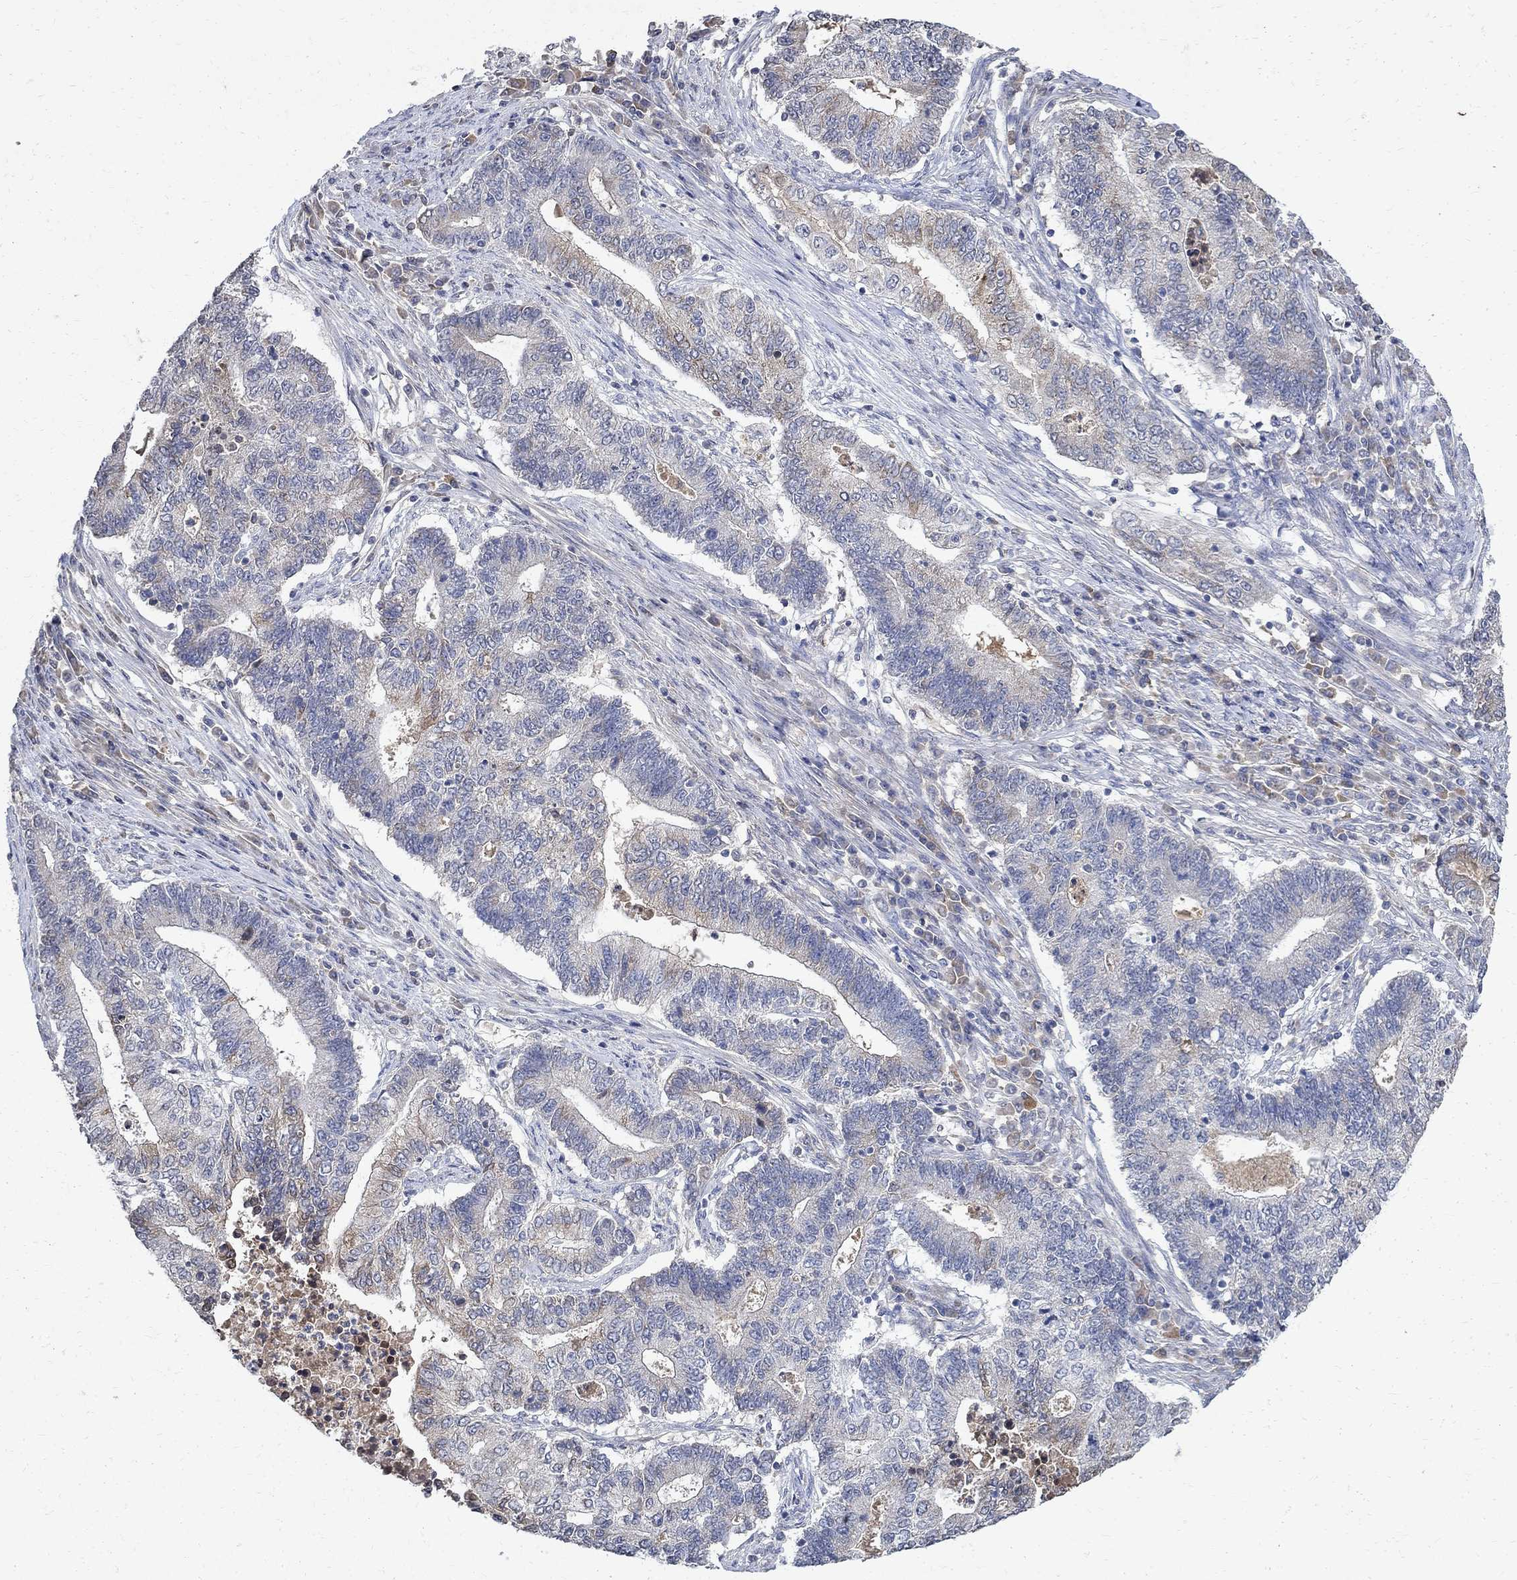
{"staining": {"intensity": "weak", "quantity": "<25%", "location": "cytoplasmic/membranous"}, "tissue": "endometrial cancer", "cell_type": "Tumor cells", "image_type": "cancer", "snomed": [{"axis": "morphology", "description": "Adenocarcinoma, NOS"}, {"axis": "topography", "description": "Uterus"}, {"axis": "topography", "description": "Endometrium"}], "caption": "Immunohistochemistry micrograph of neoplastic tissue: endometrial adenocarcinoma stained with DAB (3,3'-diaminobenzidine) reveals no significant protein expression in tumor cells. Nuclei are stained in blue.", "gene": "TMEM169", "patient": {"sex": "female", "age": 54}}